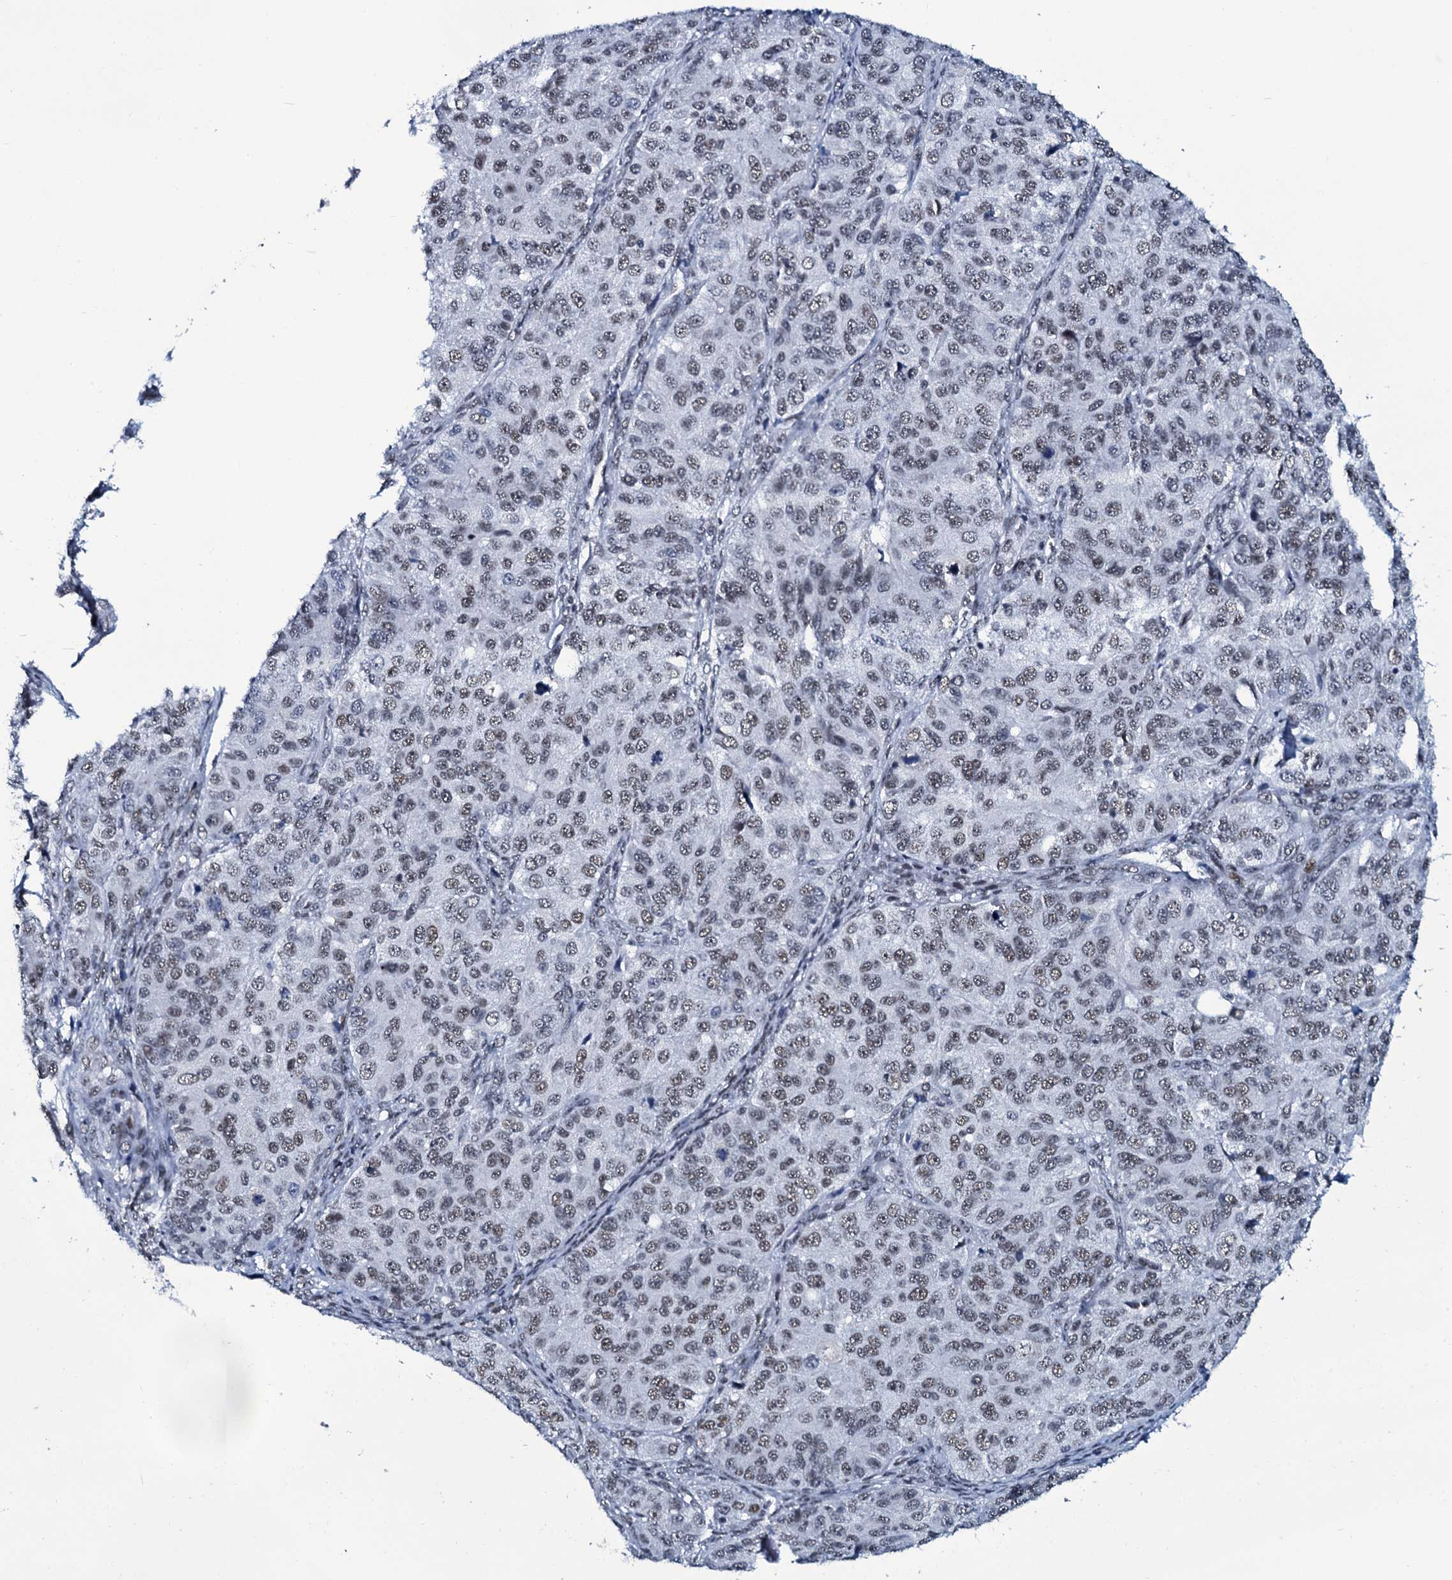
{"staining": {"intensity": "weak", "quantity": ">75%", "location": "nuclear"}, "tissue": "ovarian cancer", "cell_type": "Tumor cells", "image_type": "cancer", "snomed": [{"axis": "morphology", "description": "Carcinoma, endometroid"}, {"axis": "topography", "description": "Ovary"}], "caption": "Ovarian endometroid carcinoma tissue exhibits weak nuclear positivity in about >75% of tumor cells, visualized by immunohistochemistry.", "gene": "ZMIZ2", "patient": {"sex": "female", "age": 51}}